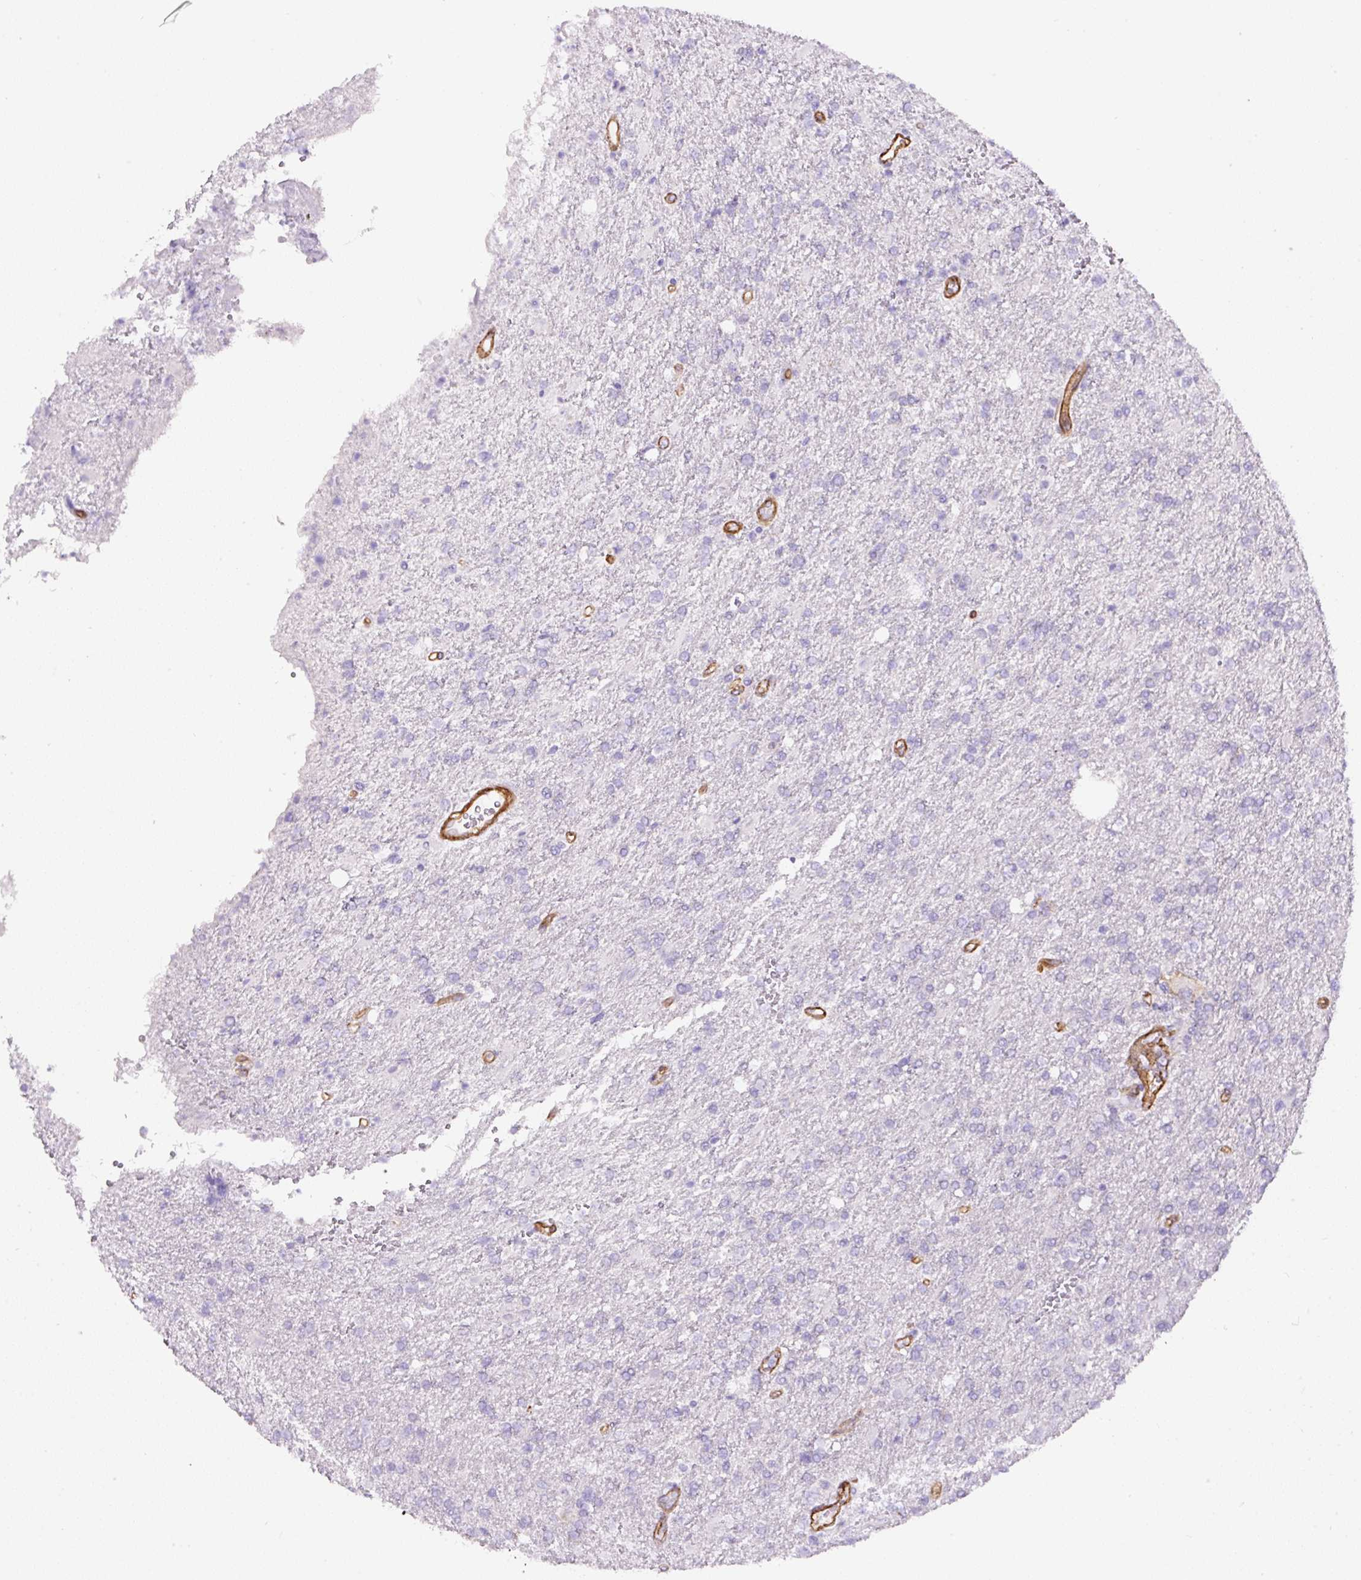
{"staining": {"intensity": "negative", "quantity": "none", "location": "none"}, "tissue": "glioma", "cell_type": "Tumor cells", "image_type": "cancer", "snomed": [{"axis": "morphology", "description": "Glioma, malignant, High grade"}, {"axis": "topography", "description": "Brain"}], "caption": "Tumor cells show no significant expression in high-grade glioma (malignant).", "gene": "B3GALT5", "patient": {"sex": "male", "age": 56}}